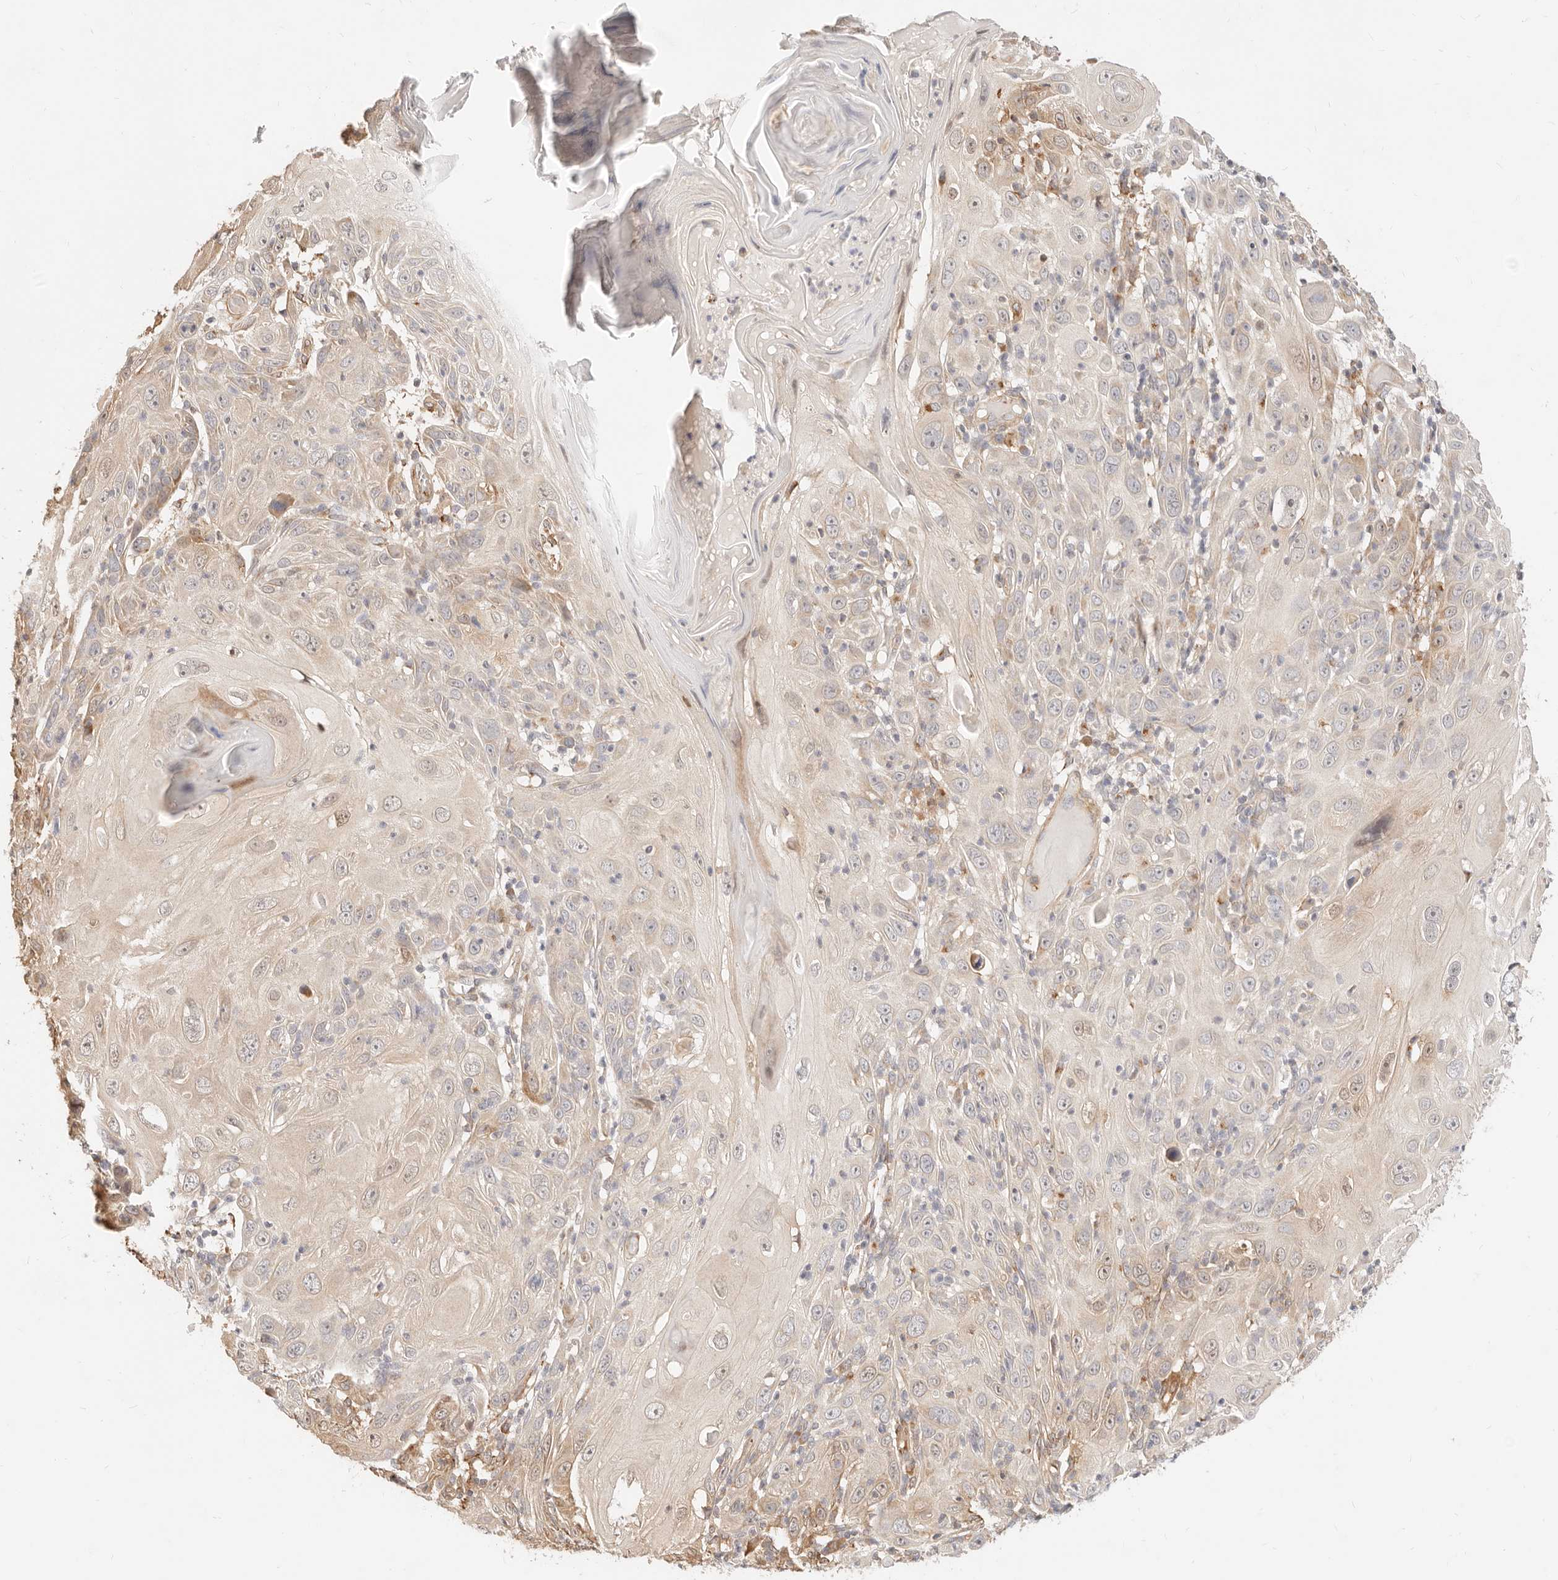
{"staining": {"intensity": "weak", "quantity": "25%-75%", "location": "cytoplasmic/membranous"}, "tissue": "skin cancer", "cell_type": "Tumor cells", "image_type": "cancer", "snomed": [{"axis": "morphology", "description": "Squamous cell carcinoma, NOS"}, {"axis": "topography", "description": "Skin"}], "caption": "Protein analysis of skin cancer (squamous cell carcinoma) tissue displays weak cytoplasmic/membranous positivity in approximately 25%-75% of tumor cells.", "gene": "UBXN10", "patient": {"sex": "female", "age": 88}}